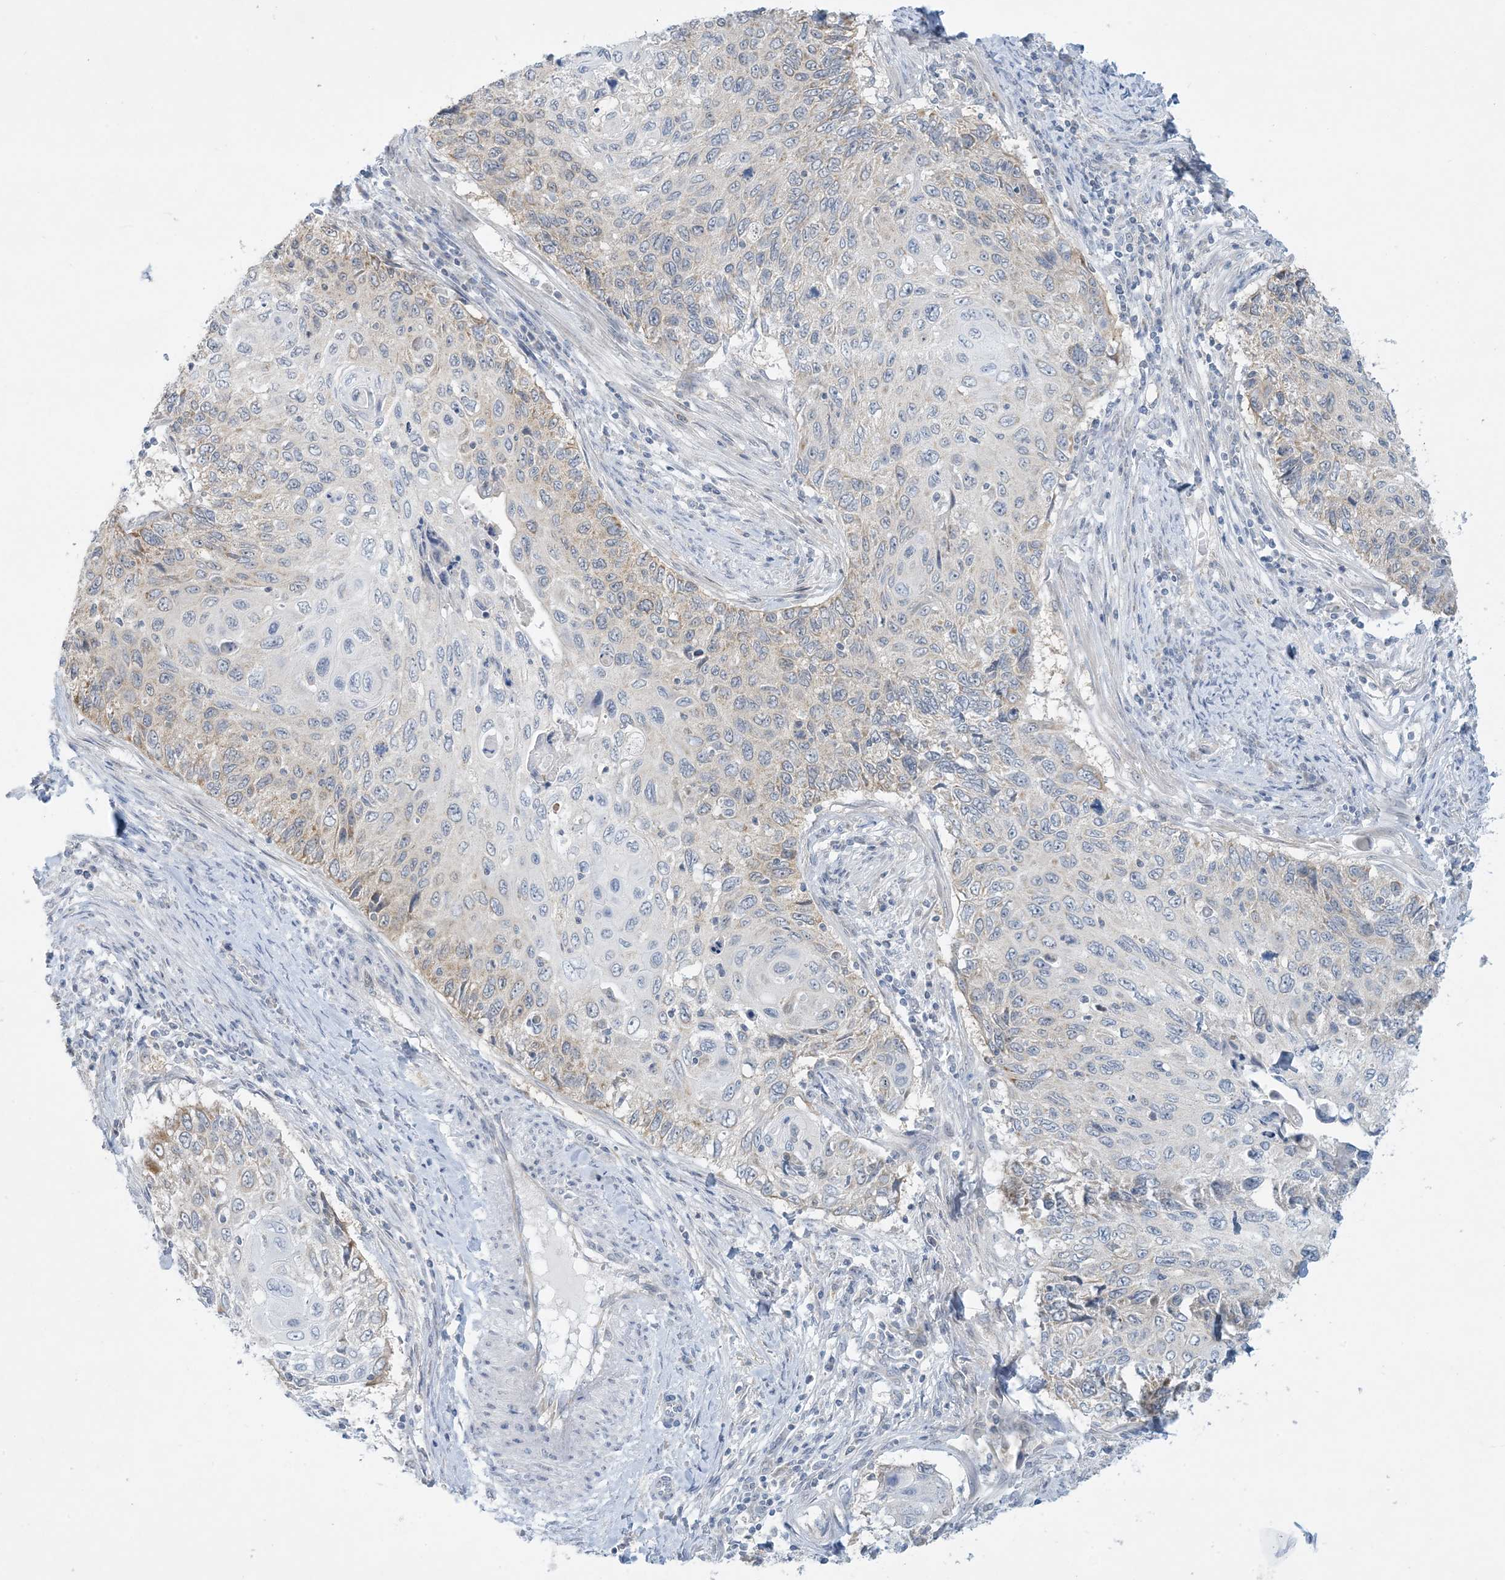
{"staining": {"intensity": "weak", "quantity": "<25%", "location": "cytoplasmic/membranous"}, "tissue": "cervical cancer", "cell_type": "Tumor cells", "image_type": "cancer", "snomed": [{"axis": "morphology", "description": "Squamous cell carcinoma, NOS"}, {"axis": "topography", "description": "Cervix"}], "caption": "This is an immunohistochemistry (IHC) micrograph of human cervical cancer (squamous cell carcinoma). There is no positivity in tumor cells.", "gene": "MRPS18A", "patient": {"sex": "female", "age": 70}}